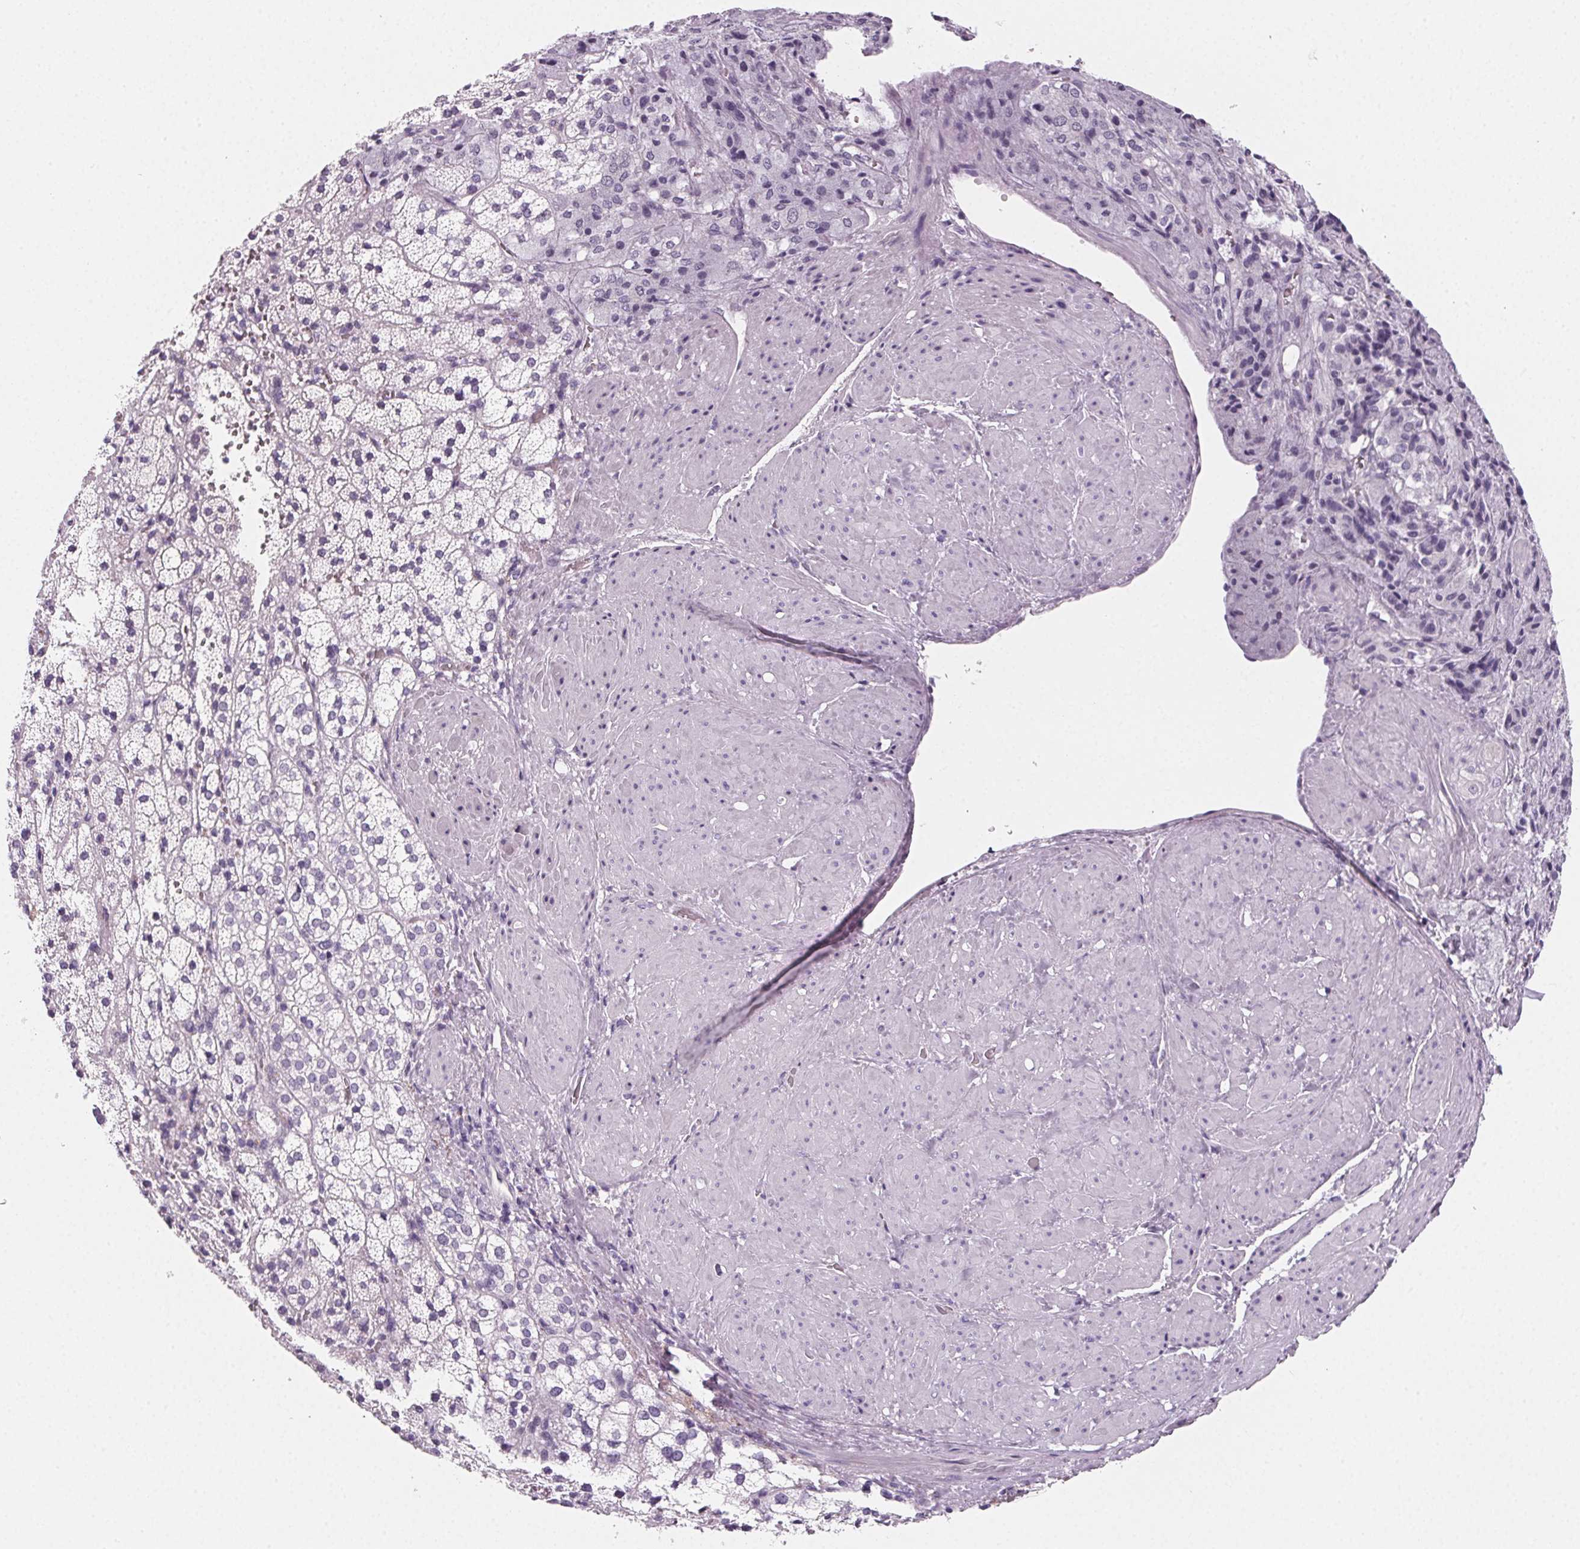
{"staining": {"intensity": "negative", "quantity": "none", "location": "none"}, "tissue": "adrenal gland", "cell_type": "Glandular cells", "image_type": "normal", "snomed": [{"axis": "morphology", "description": "Normal tissue, NOS"}, {"axis": "topography", "description": "Adrenal gland"}], "caption": "This is an immunohistochemistry micrograph of benign adrenal gland. There is no staining in glandular cells.", "gene": "PRSS1", "patient": {"sex": "male", "age": 53}}